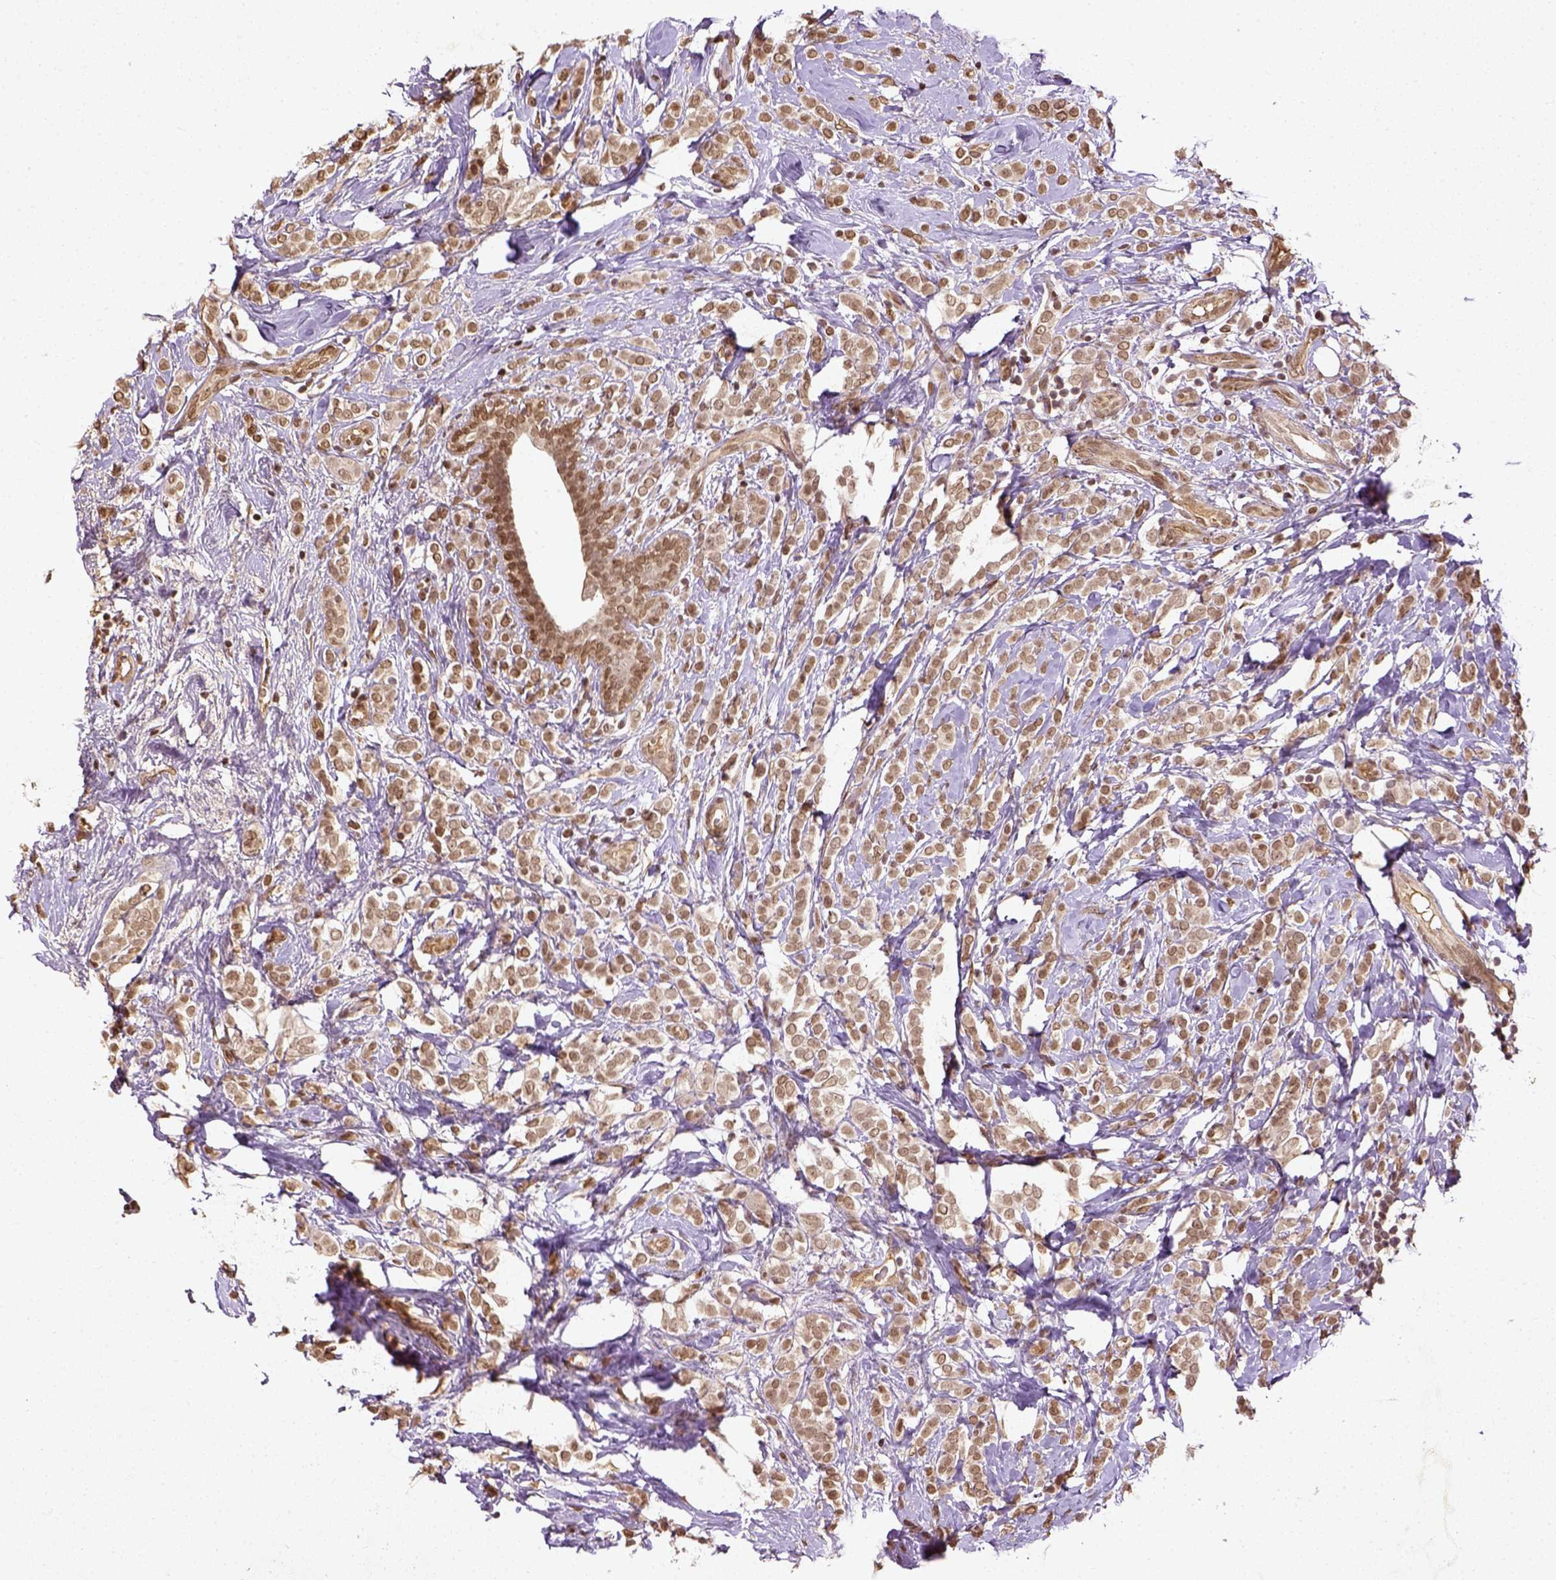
{"staining": {"intensity": "moderate", "quantity": ">75%", "location": "nuclear"}, "tissue": "breast cancer", "cell_type": "Tumor cells", "image_type": "cancer", "snomed": [{"axis": "morphology", "description": "Lobular carcinoma"}, {"axis": "topography", "description": "Breast"}], "caption": "The histopathology image demonstrates immunohistochemical staining of breast lobular carcinoma. There is moderate nuclear positivity is seen in about >75% of tumor cells.", "gene": "BANF1", "patient": {"sex": "female", "age": 49}}